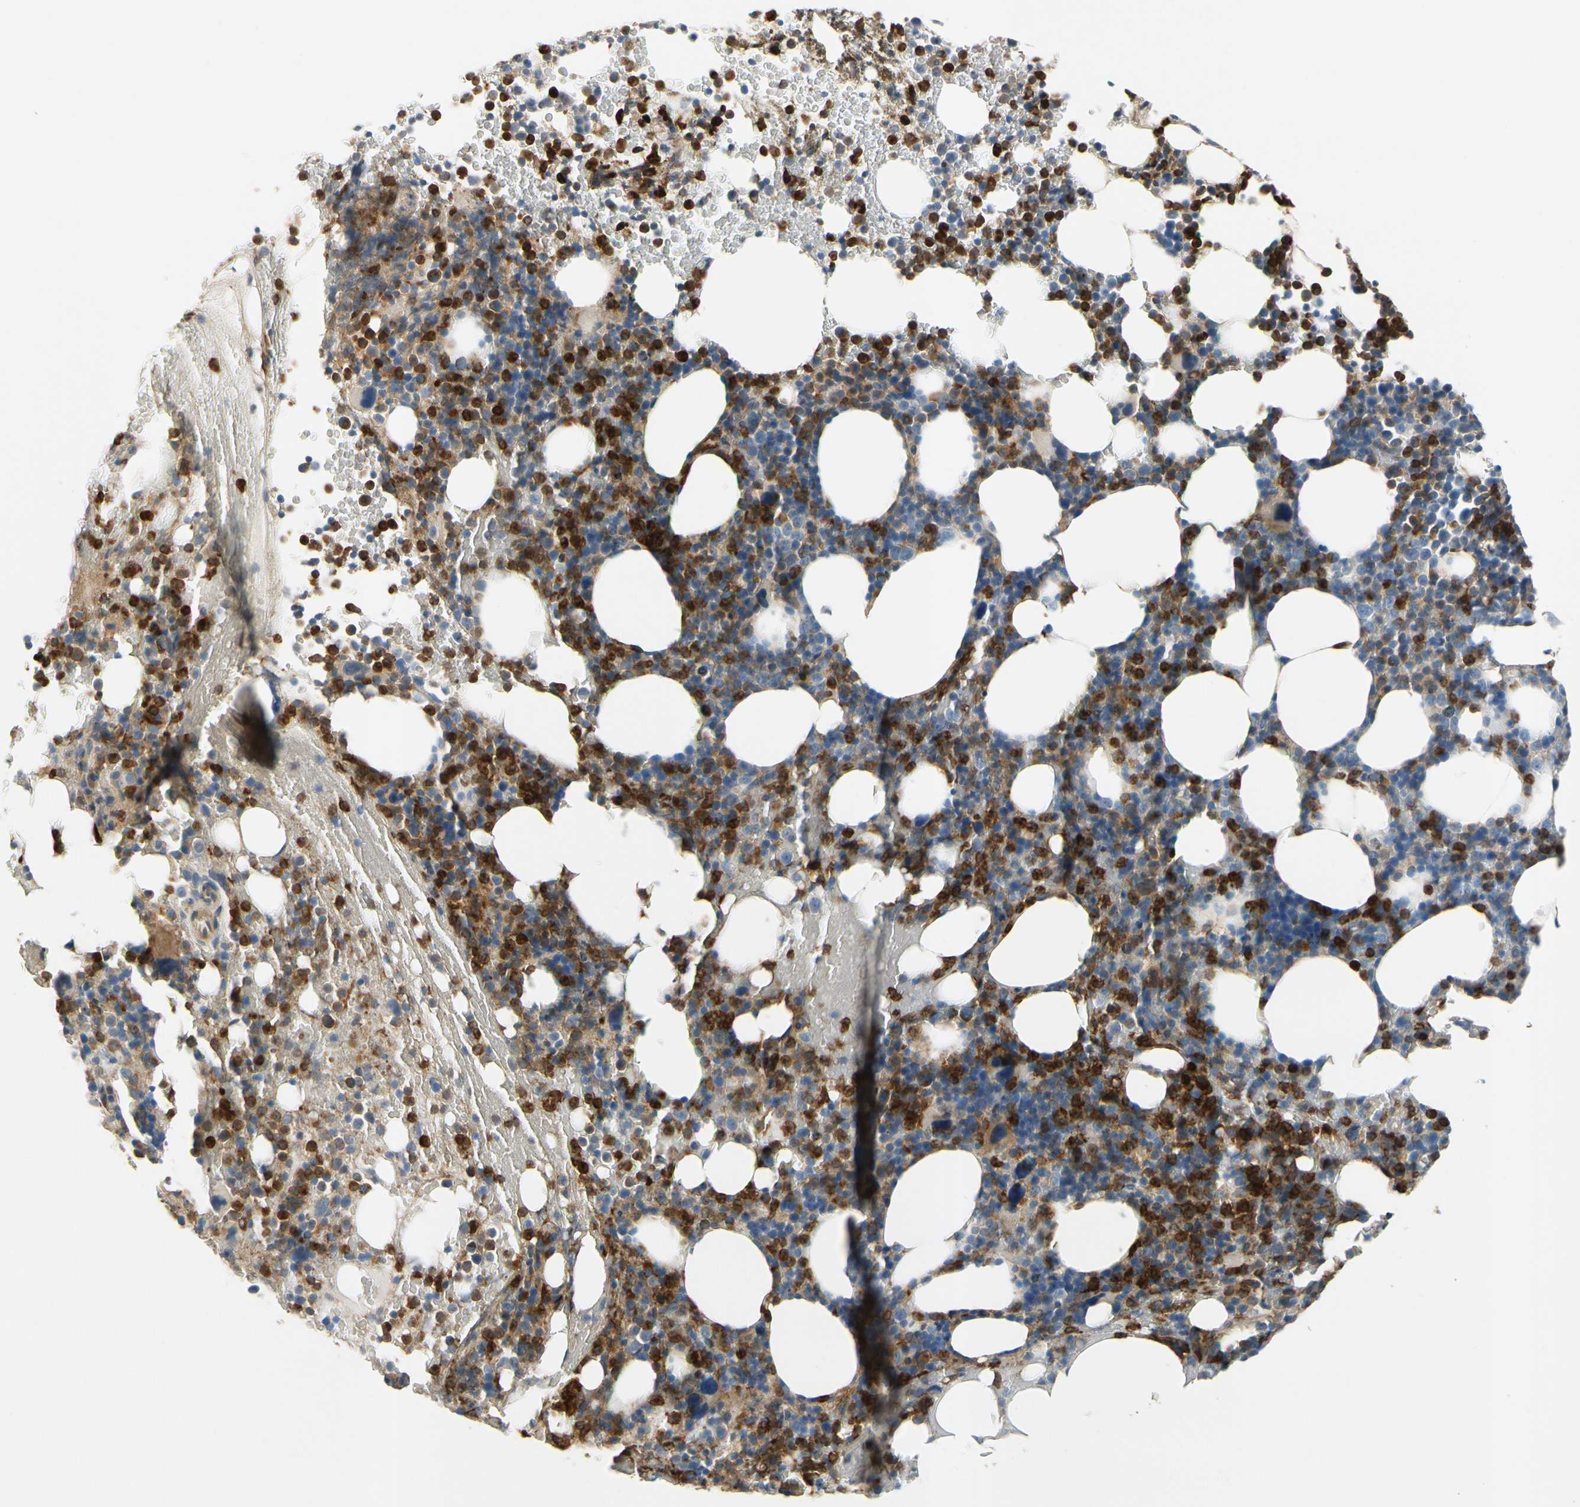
{"staining": {"intensity": "strong", "quantity": "25%-75%", "location": "nuclear"}, "tissue": "bone marrow", "cell_type": "Hematopoietic cells", "image_type": "normal", "snomed": [{"axis": "morphology", "description": "Normal tissue, NOS"}, {"axis": "topography", "description": "Bone marrow"}], "caption": "Bone marrow was stained to show a protein in brown. There is high levels of strong nuclear expression in about 25%-75% of hematopoietic cells.", "gene": "SIGLEC5", "patient": {"sex": "female", "age": 66}}